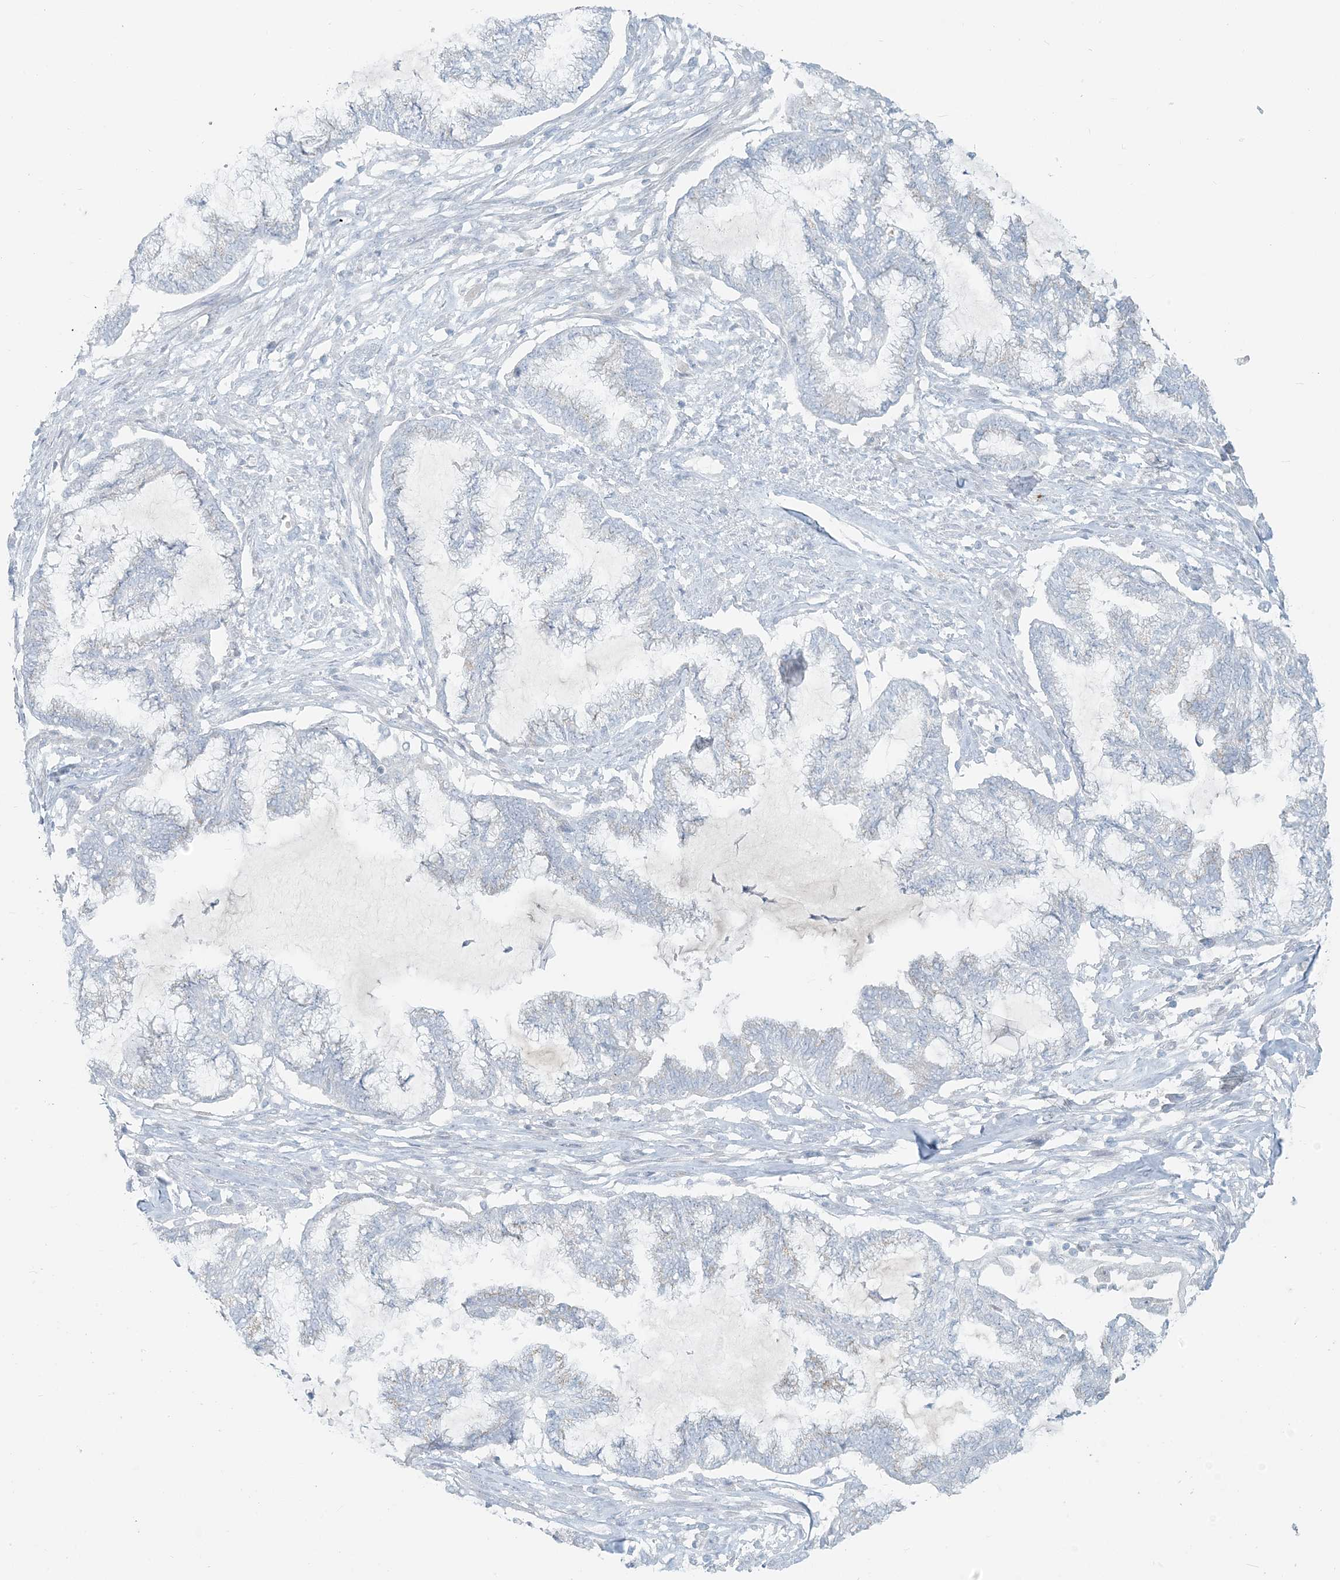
{"staining": {"intensity": "negative", "quantity": "none", "location": "none"}, "tissue": "endometrial cancer", "cell_type": "Tumor cells", "image_type": "cancer", "snomed": [{"axis": "morphology", "description": "Adenocarcinoma, NOS"}, {"axis": "topography", "description": "Endometrium"}], "caption": "Tumor cells are negative for brown protein staining in endometrial cancer. (DAB (3,3'-diaminobenzidine) IHC, high magnification).", "gene": "SCML1", "patient": {"sex": "female", "age": 86}}